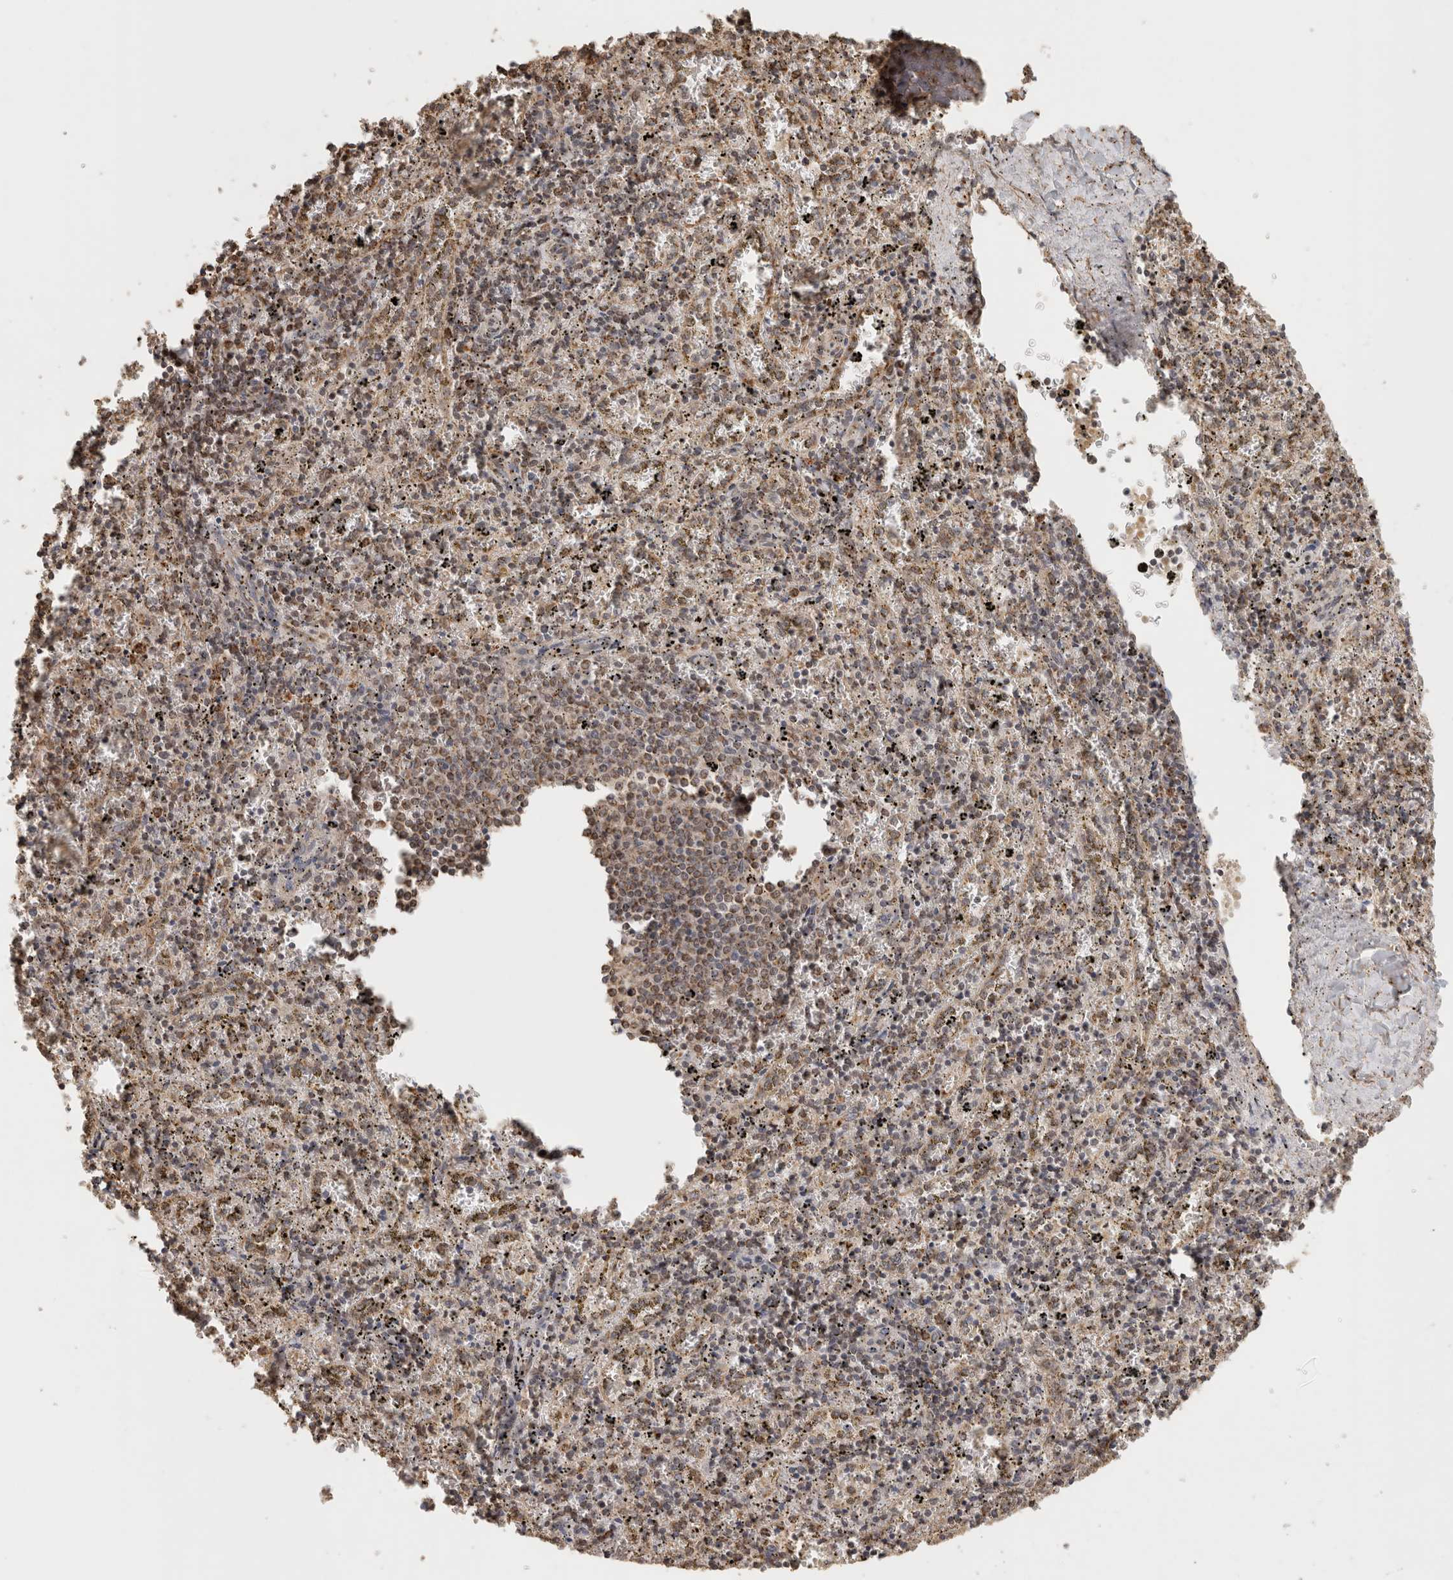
{"staining": {"intensity": "weak", "quantity": "25%-75%", "location": "cytoplasmic/membranous,nuclear"}, "tissue": "spleen", "cell_type": "Cells in red pulp", "image_type": "normal", "snomed": [{"axis": "morphology", "description": "Normal tissue, NOS"}, {"axis": "topography", "description": "Spleen"}], "caption": "Spleen stained with a brown dye displays weak cytoplasmic/membranous,nuclear positive expression in approximately 25%-75% of cells in red pulp.", "gene": "BNIP3L", "patient": {"sex": "male", "age": 11}}